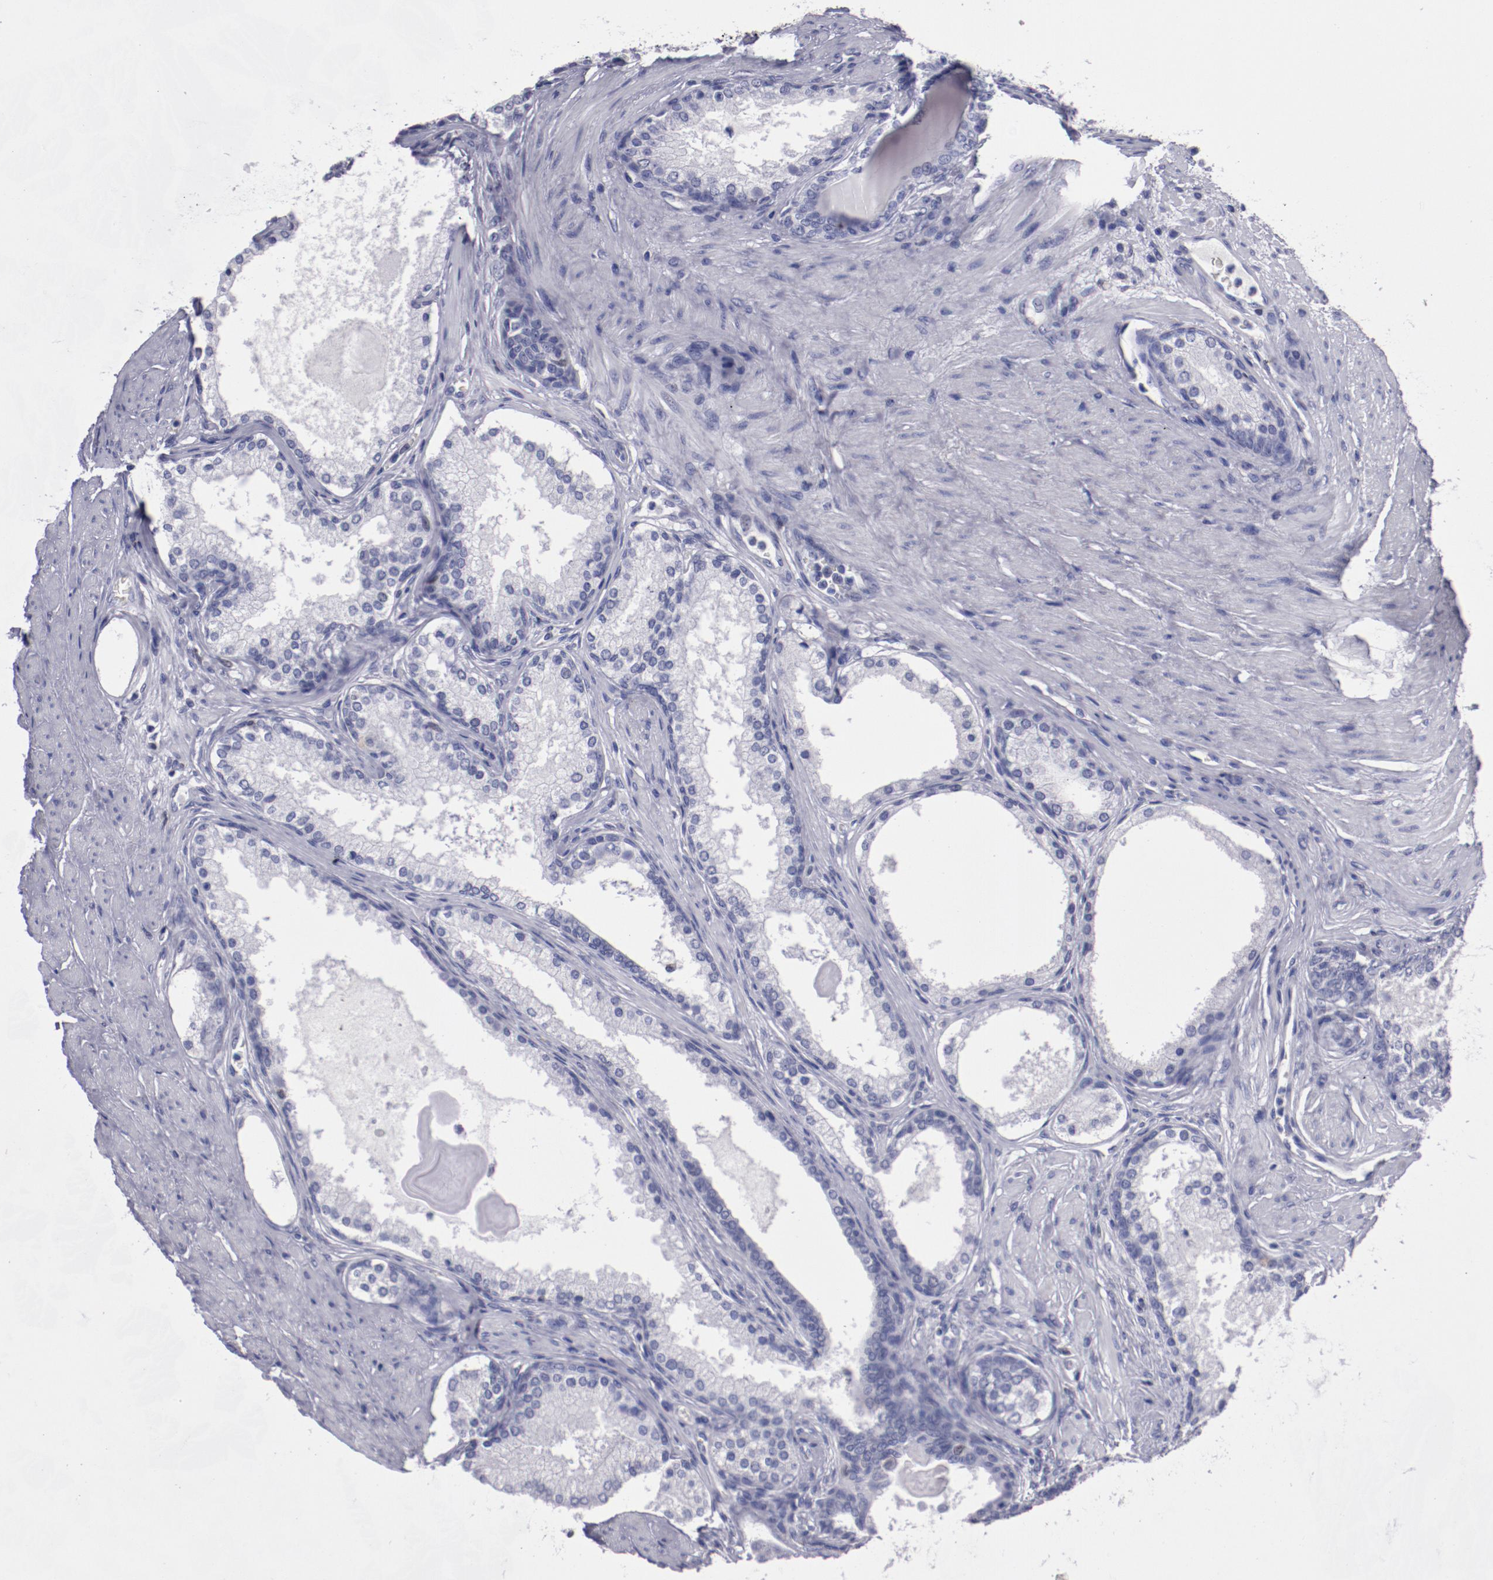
{"staining": {"intensity": "negative", "quantity": "none", "location": "none"}, "tissue": "prostate cancer", "cell_type": "Tumor cells", "image_type": "cancer", "snomed": [{"axis": "morphology", "description": "Adenocarcinoma, Medium grade"}, {"axis": "topography", "description": "Prostate"}], "caption": "Tumor cells are negative for brown protein staining in prostate cancer.", "gene": "IRF8", "patient": {"sex": "male", "age": 72}}